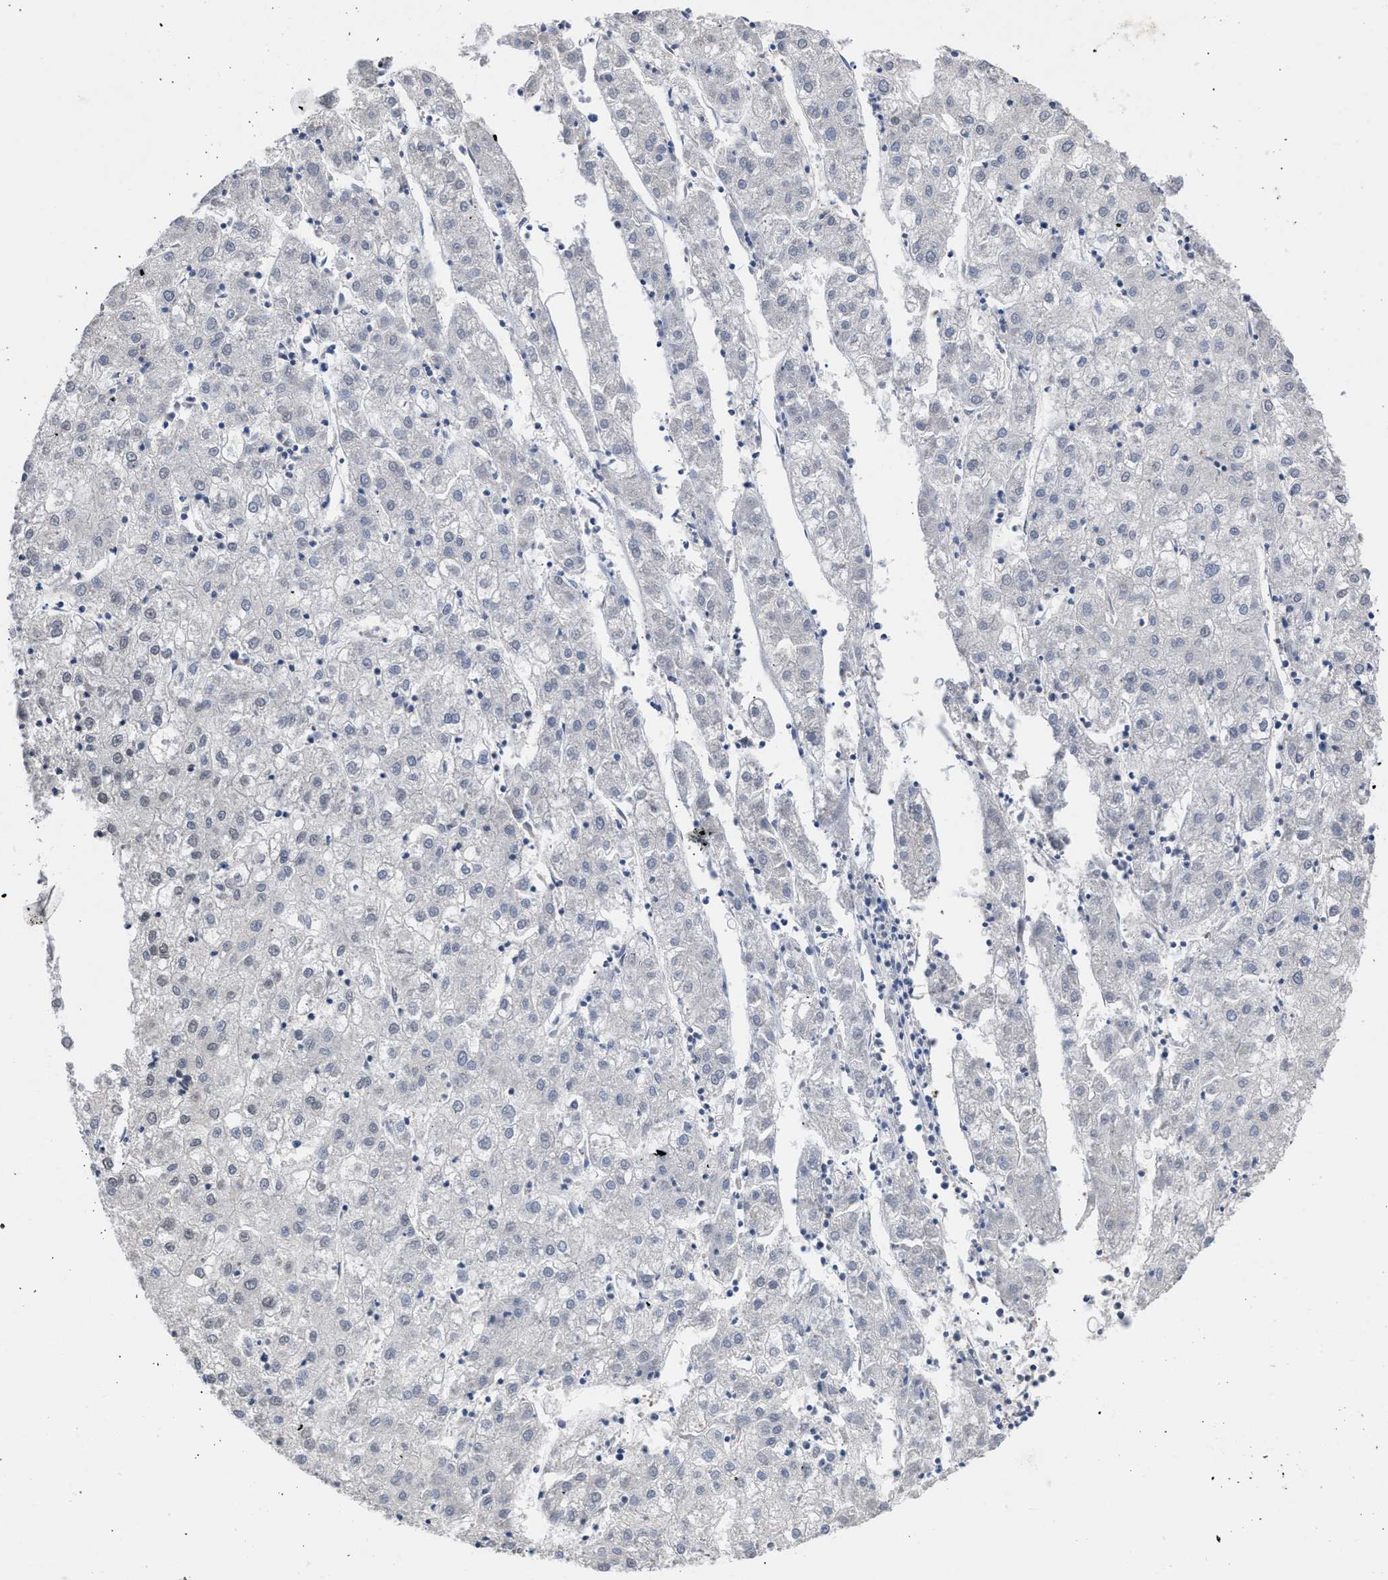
{"staining": {"intensity": "negative", "quantity": "none", "location": "none"}, "tissue": "liver cancer", "cell_type": "Tumor cells", "image_type": "cancer", "snomed": [{"axis": "morphology", "description": "Carcinoma, Hepatocellular, NOS"}, {"axis": "topography", "description": "Liver"}], "caption": "This is a image of IHC staining of liver cancer (hepatocellular carcinoma), which shows no positivity in tumor cells.", "gene": "NUP35", "patient": {"sex": "male", "age": 72}}